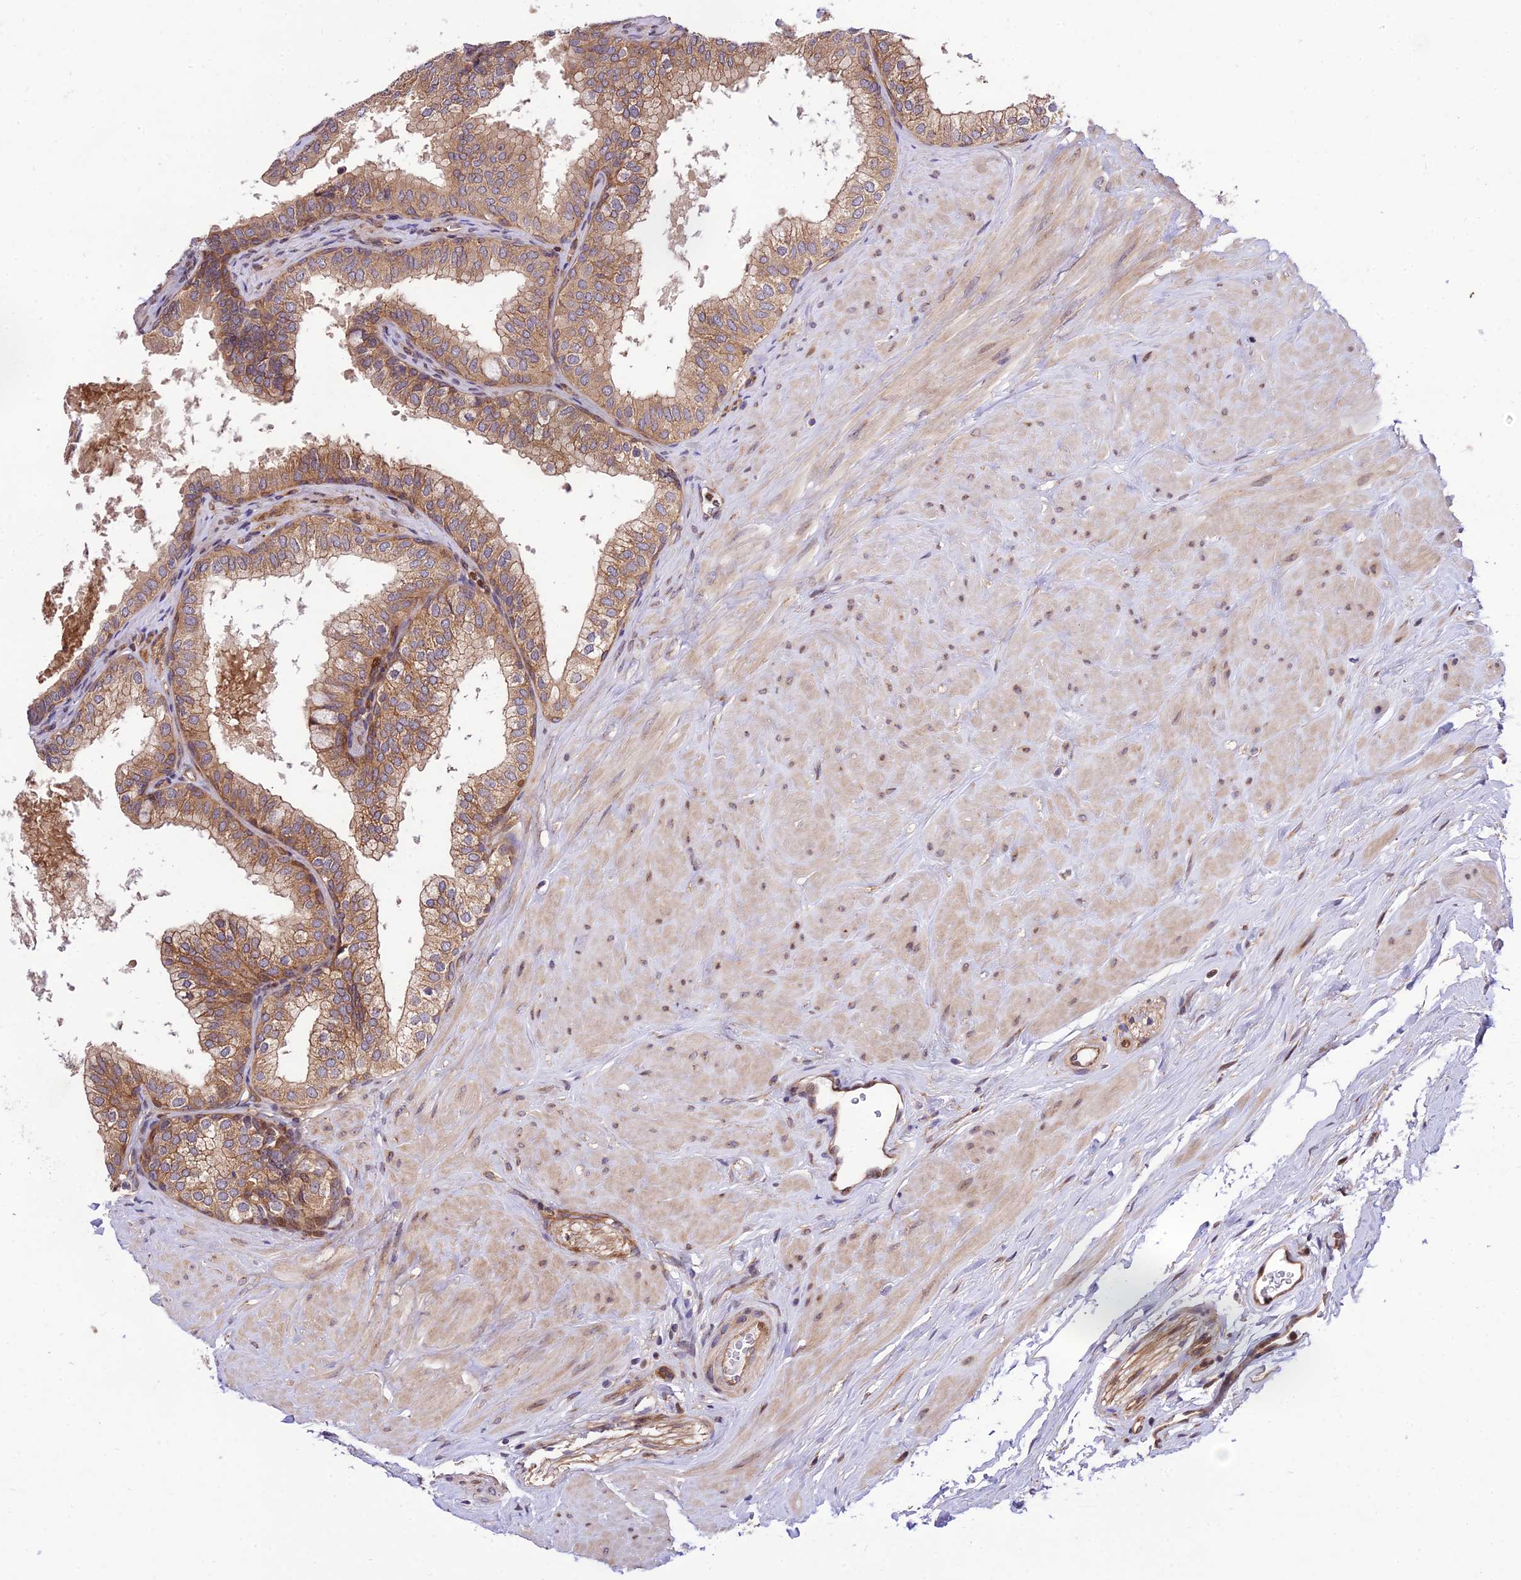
{"staining": {"intensity": "moderate", "quantity": "25%-75%", "location": "cytoplasmic/membranous"}, "tissue": "prostate", "cell_type": "Glandular cells", "image_type": "normal", "snomed": [{"axis": "morphology", "description": "Normal tissue, NOS"}, {"axis": "topography", "description": "Prostate"}], "caption": "Brown immunohistochemical staining in benign prostate displays moderate cytoplasmic/membranous positivity in about 25%-75% of glandular cells. The staining was performed using DAB (3,3'-diaminobenzidine) to visualize the protein expression in brown, while the nuclei were stained in blue with hematoxylin (Magnification: 20x).", "gene": "SMG6", "patient": {"sex": "male", "age": 60}}